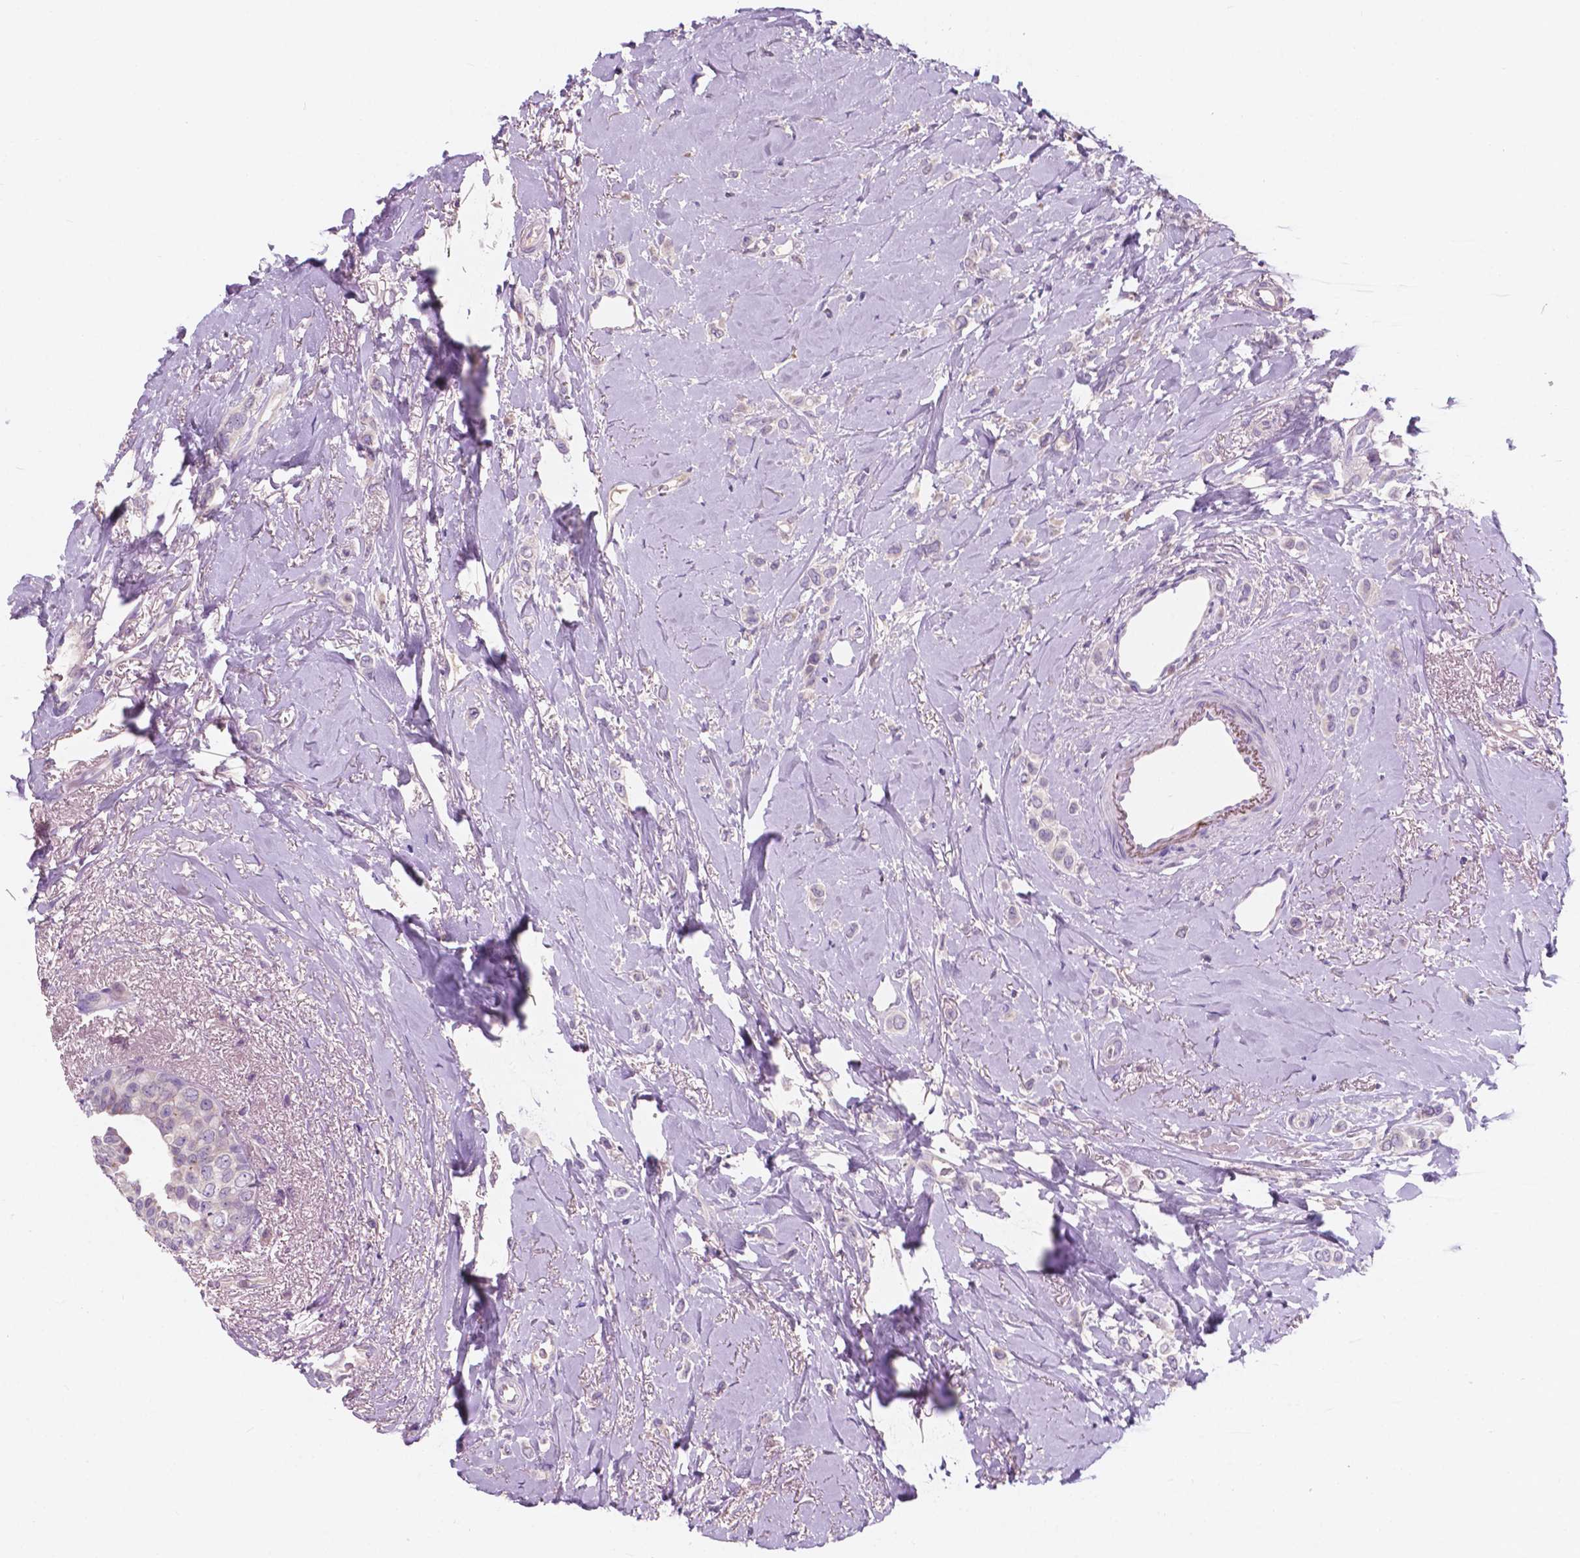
{"staining": {"intensity": "negative", "quantity": "none", "location": "none"}, "tissue": "breast cancer", "cell_type": "Tumor cells", "image_type": "cancer", "snomed": [{"axis": "morphology", "description": "Lobular carcinoma"}, {"axis": "topography", "description": "Breast"}], "caption": "This is a micrograph of IHC staining of breast cancer (lobular carcinoma), which shows no expression in tumor cells. Nuclei are stained in blue.", "gene": "IREB2", "patient": {"sex": "female", "age": 66}}